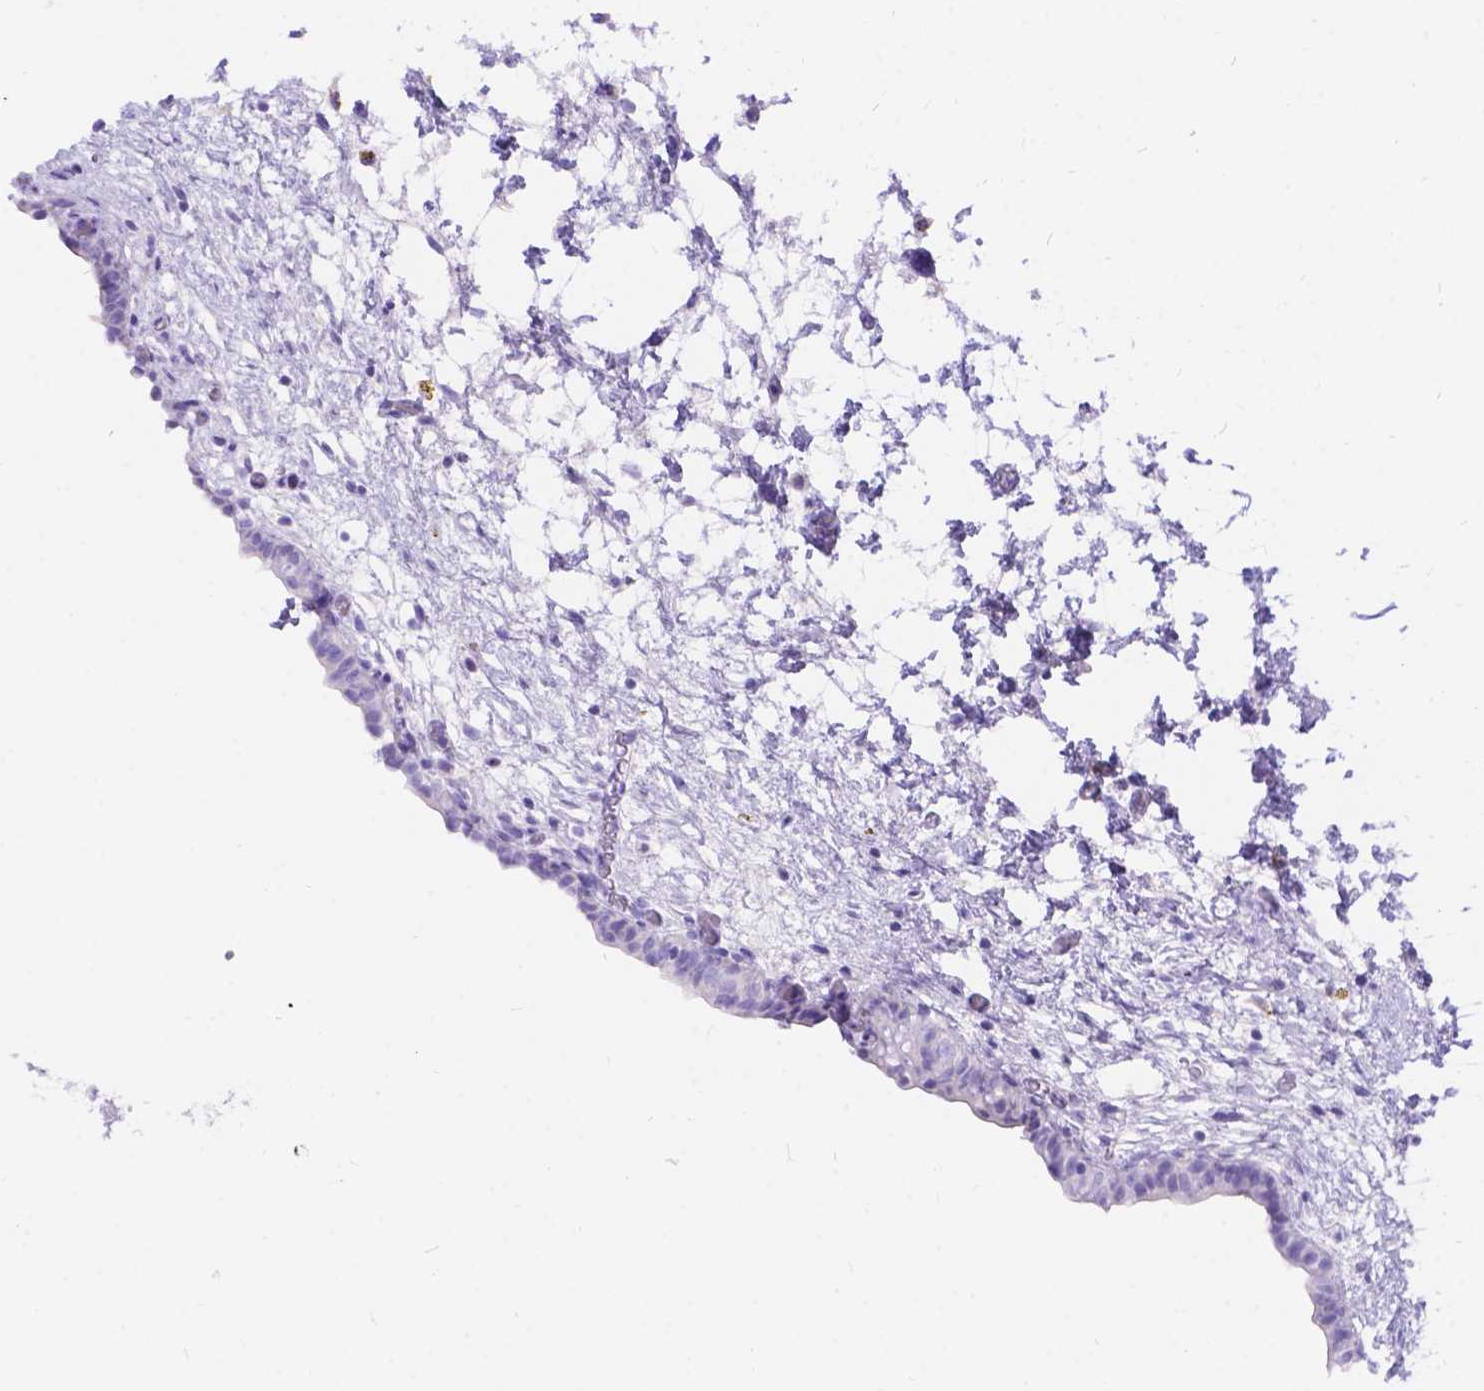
{"staining": {"intensity": "negative", "quantity": "none", "location": "none"}, "tissue": "urinary bladder", "cell_type": "Urothelial cells", "image_type": "normal", "snomed": [{"axis": "morphology", "description": "Normal tissue, NOS"}, {"axis": "topography", "description": "Urinary bladder"}], "caption": "Immunohistochemical staining of unremarkable human urinary bladder reveals no significant positivity in urothelial cells. (Brightfield microscopy of DAB IHC at high magnification).", "gene": "KLHL10", "patient": {"sex": "male", "age": 69}}